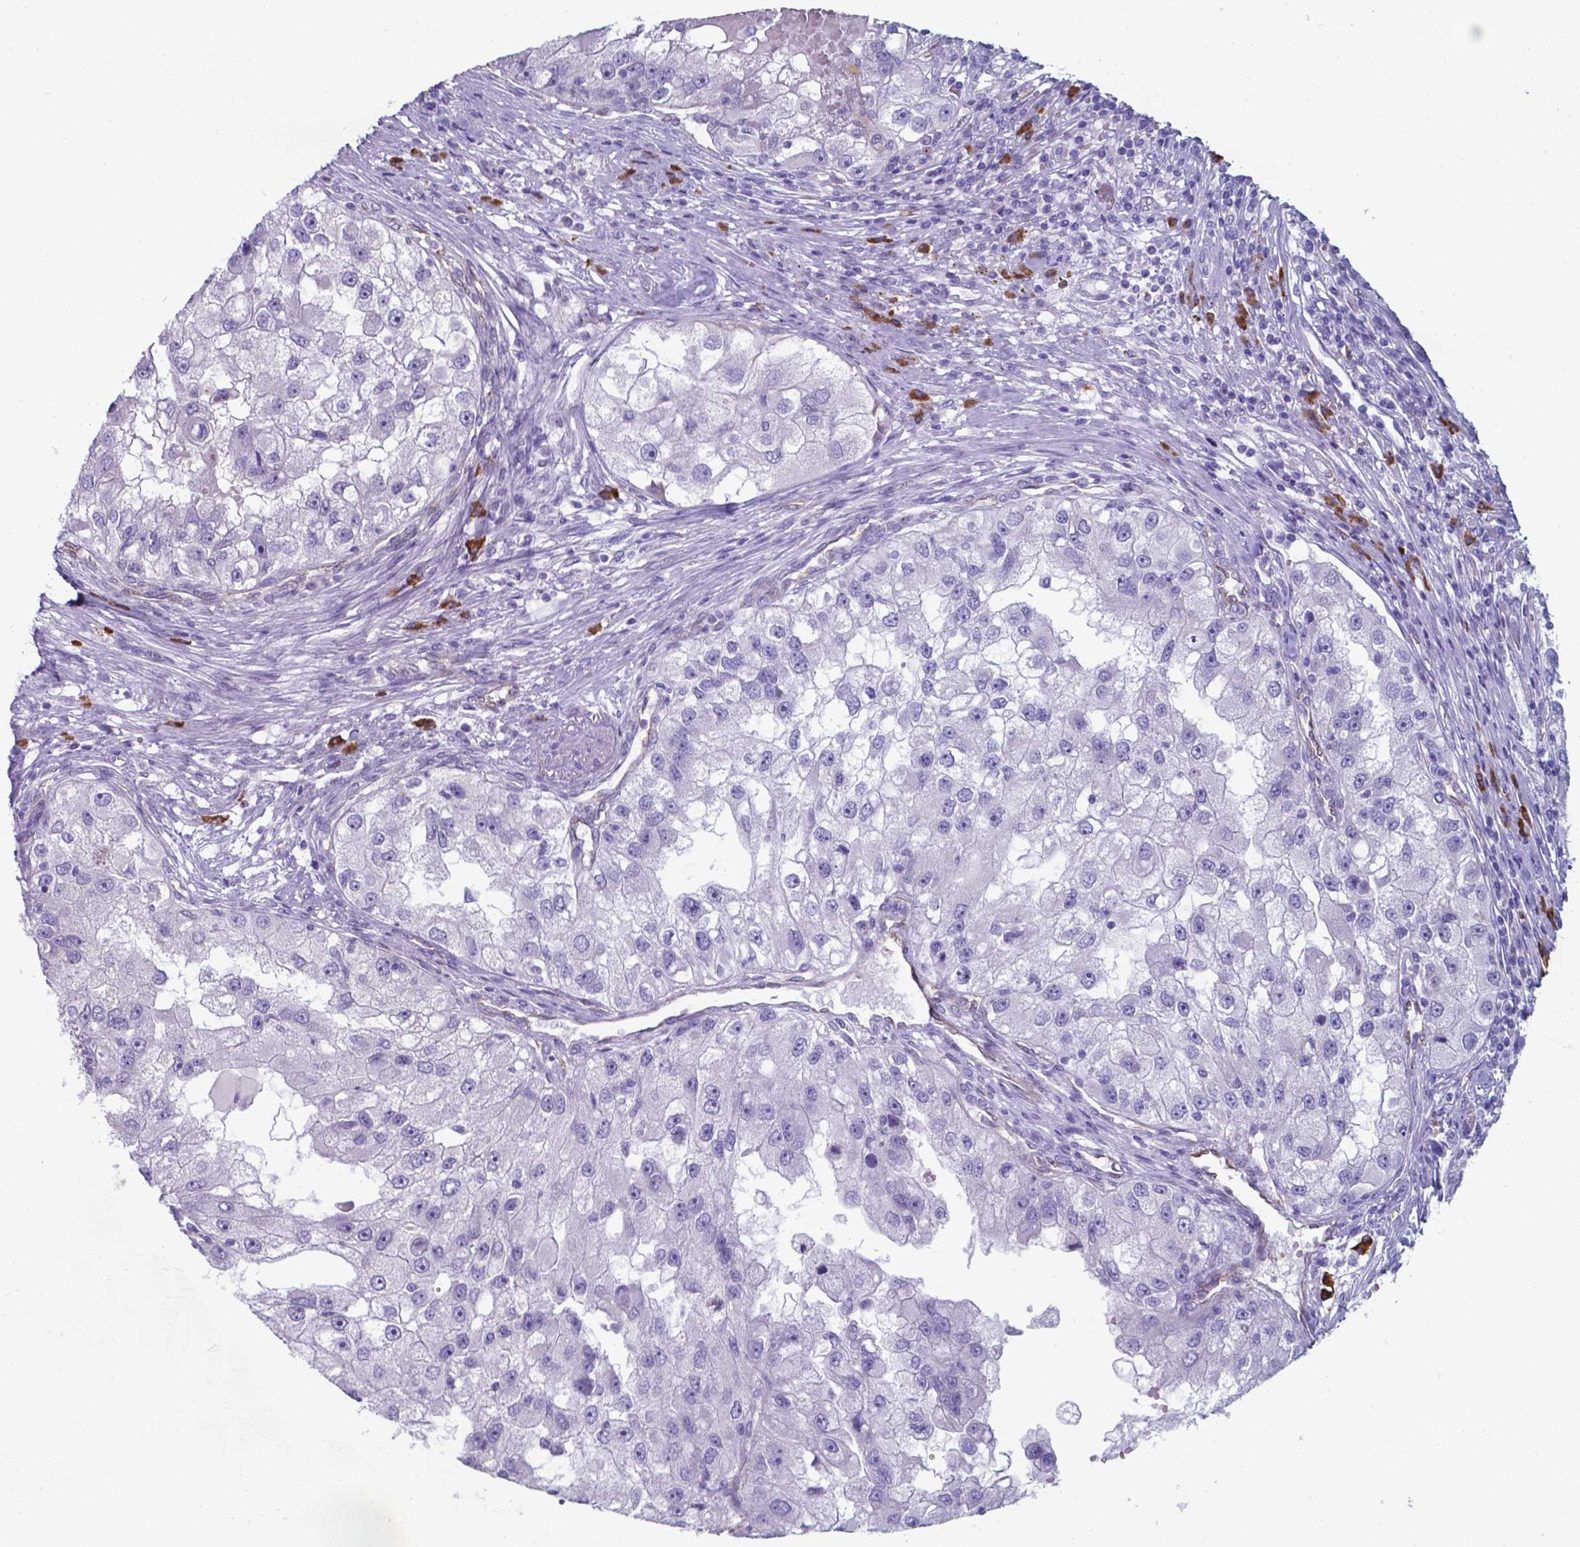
{"staining": {"intensity": "negative", "quantity": "none", "location": "none"}, "tissue": "renal cancer", "cell_type": "Tumor cells", "image_type": "cancer", "snomed": [{"axis": "morphology", "description": "Adenocarcinoma, NOS"}, {"axis": "topography", "description": "Kidney"}], "caption": "DAB immunohistochemical staining of human renal cancer shows no significant positivity in tumor cells. (Brightfield microscopy of DAB (3,3'-diaminobenzidine) immunohistochemistry at high magnification).", "gene": "UBE2J1", "patient": {"sex": "male", "age": 63}}